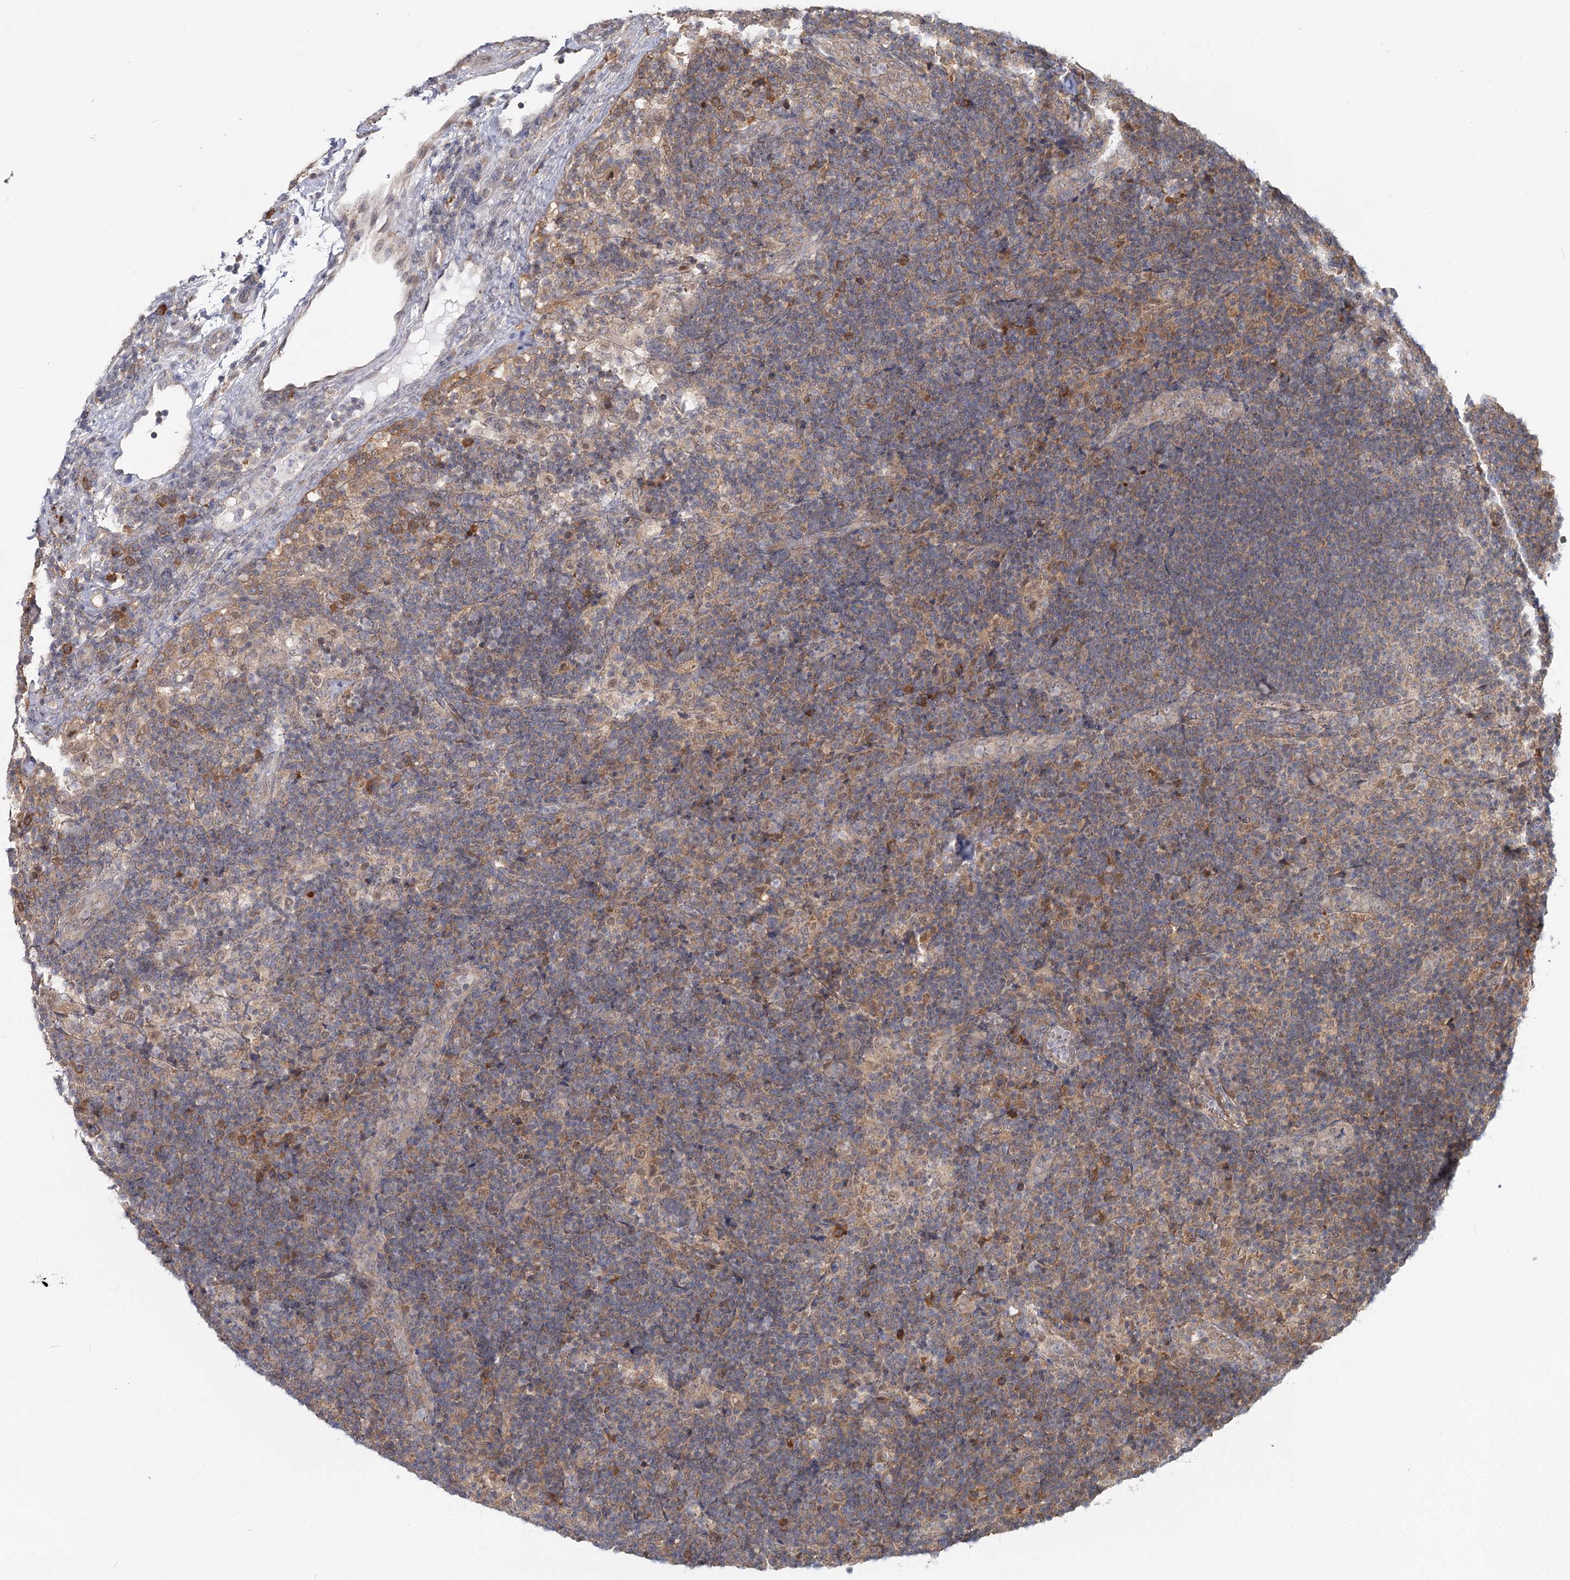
{"staining": {"intensity": "moderate", "quantity": "<25%", "location": "cytoplasmic/membranous"}, "tissue": "lymph node", "cell_type": "Germinal center cells", "image_type": "normal", "snomed": [{"axis": "morphology", "description": "Normal tissue, NOS"}, {"axis": "topography", "description": "Lymph node"}], "caption": "Lymph node stained with DAB (3,3'-diaminobenzidine) immunohistochemistry exhibits low levels of moderate cytoplasmic/membranous expression in about <25% of germinal center cells. The staining was performed using DAB (3,3'-diaminobenzidine), with brown indicating positive protein expression. Nuclei are stained blue with hematoxylin.", "gene": "THNSL1", "patient": {"sex": "female", "age": 22}}